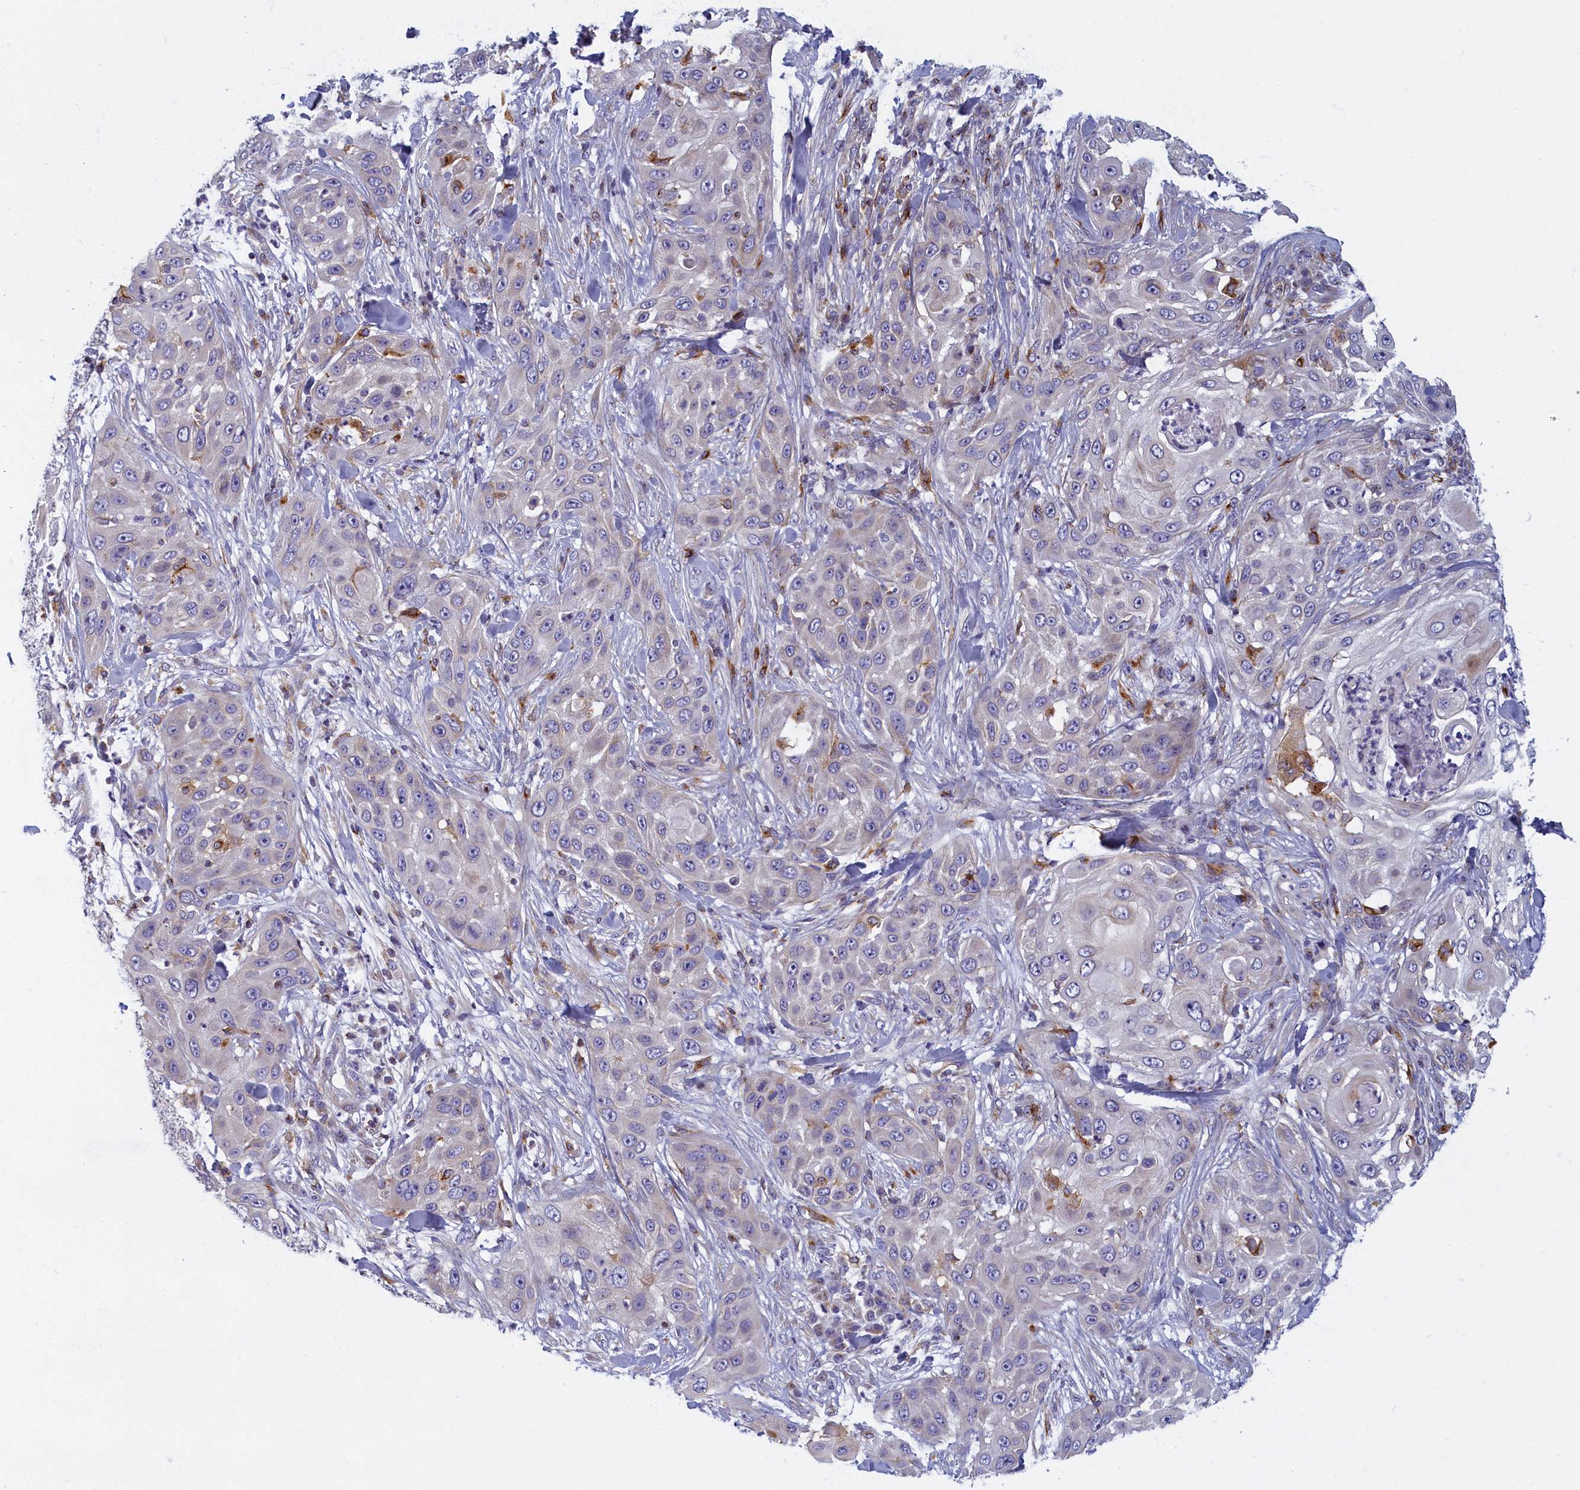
{"staining": {"intensity": "negative", "quantity": "none", "location": "none"}, "tissue": "skin cancer", "cell_type": "Tumor cells", "image_type": "cancer", "snomed": [{"axis": "morphology", "description": "Squamous cell carcinoma, NOS"}, {"axis": "topography", "description": "Skin"}], "caption": "Skin cancer was stained to show a protein in brown. There is no significant positivity in tumor cells. (Stains: DAB immunohistochemistry (IHC) with hematoxylin counter stain, Microscopy: brightfield microscopy at high magnification).", "gene": "NOL10", "patient": {"sex": "female", "age": 44}}